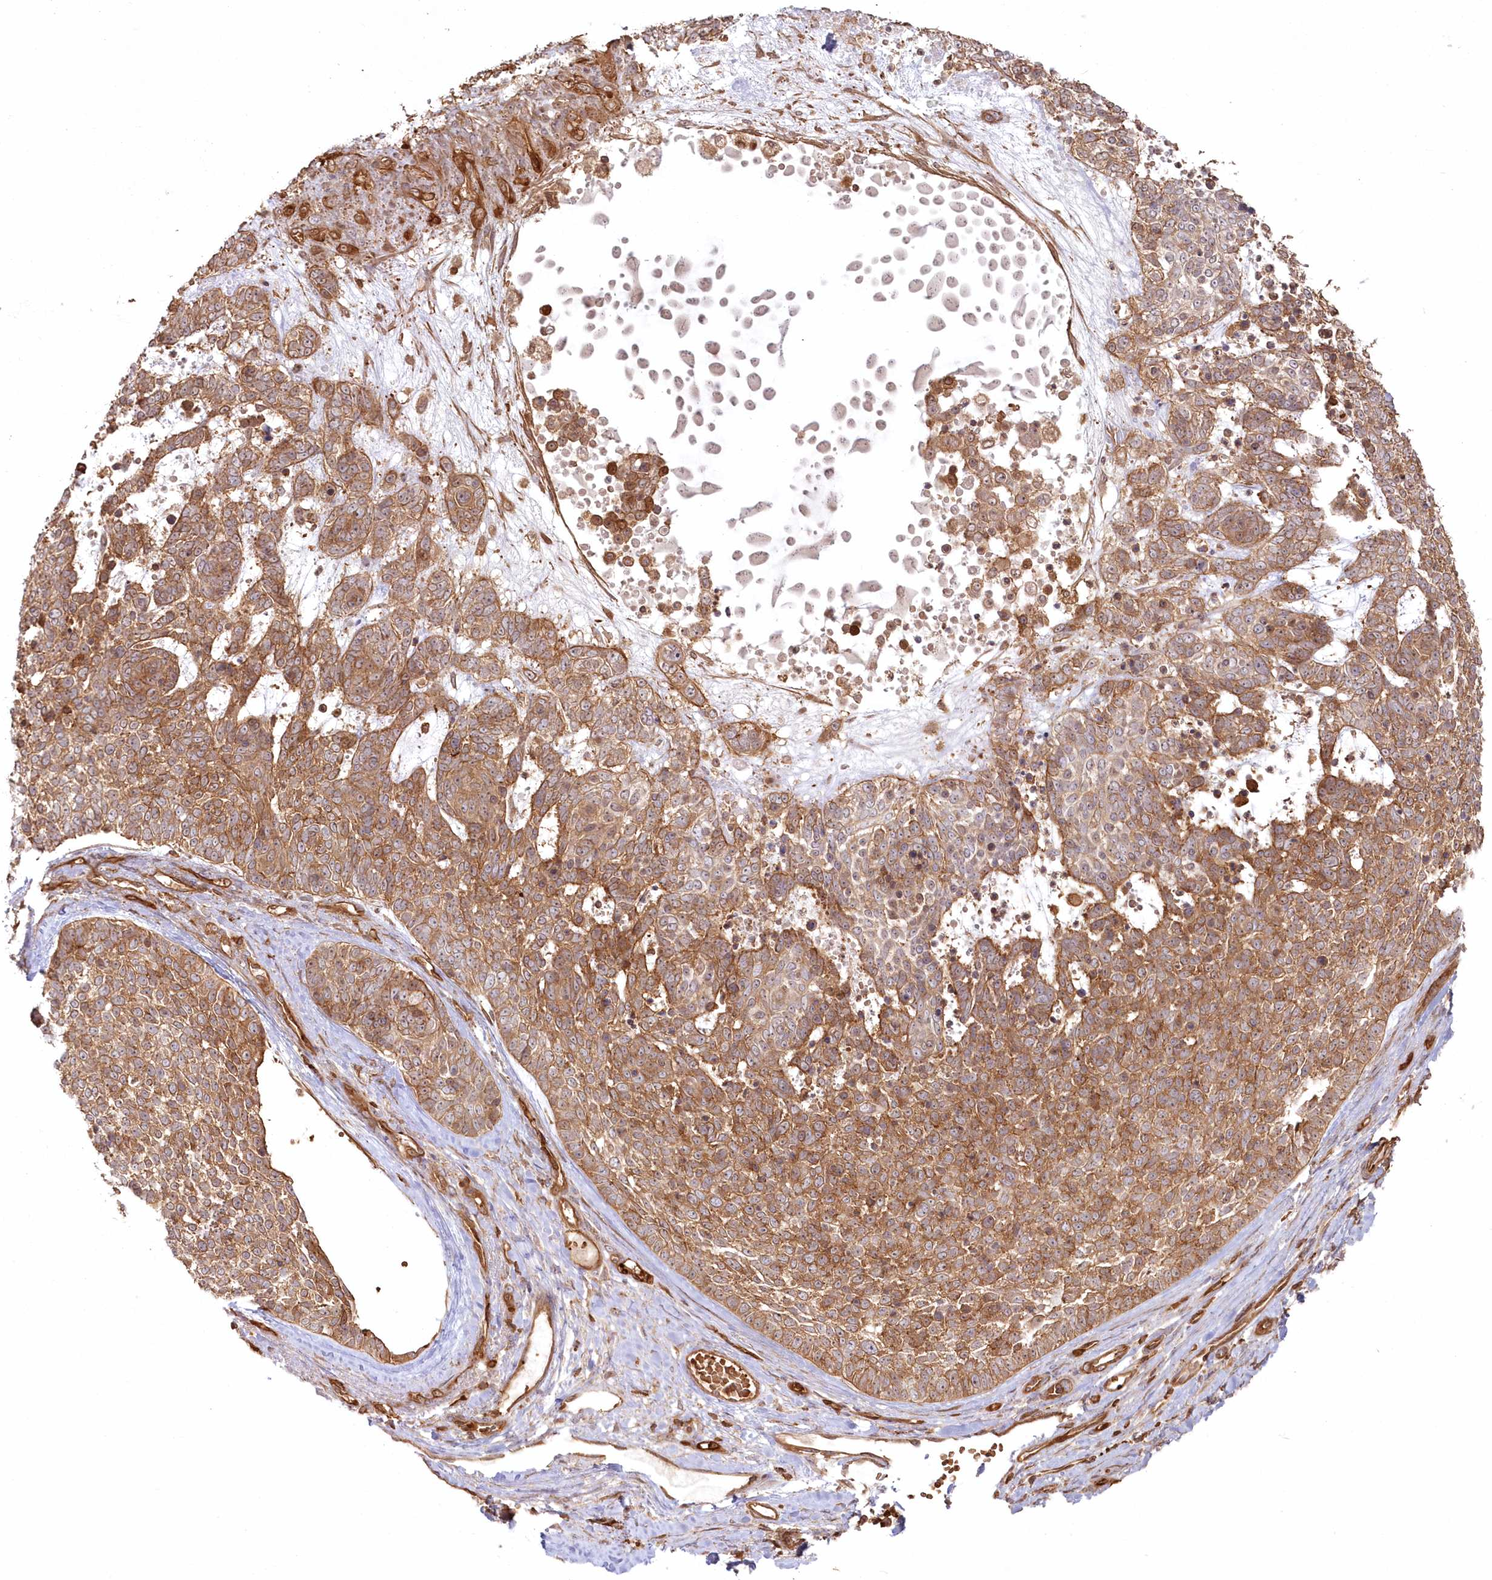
{"staining": {"intensity": "moderate", "quantity": ">75%", "location": "cytoplasmic/membranous"}, "tissue": "skin cancer", "cell_type": "Tumor cells", "image_type": "cancer", "snomed": [{"axis": "morphology", "description": "Basal cell carcinoma"}, {"axis": "topography", "description": "Skin"}], "caption": "Moderate cytoplasmic/membranous protein expression is identified in approximately >75% of tumor cells in skin cancer.", "gene": "RGCC", "patient": {"sex": "female", "age": 81}}